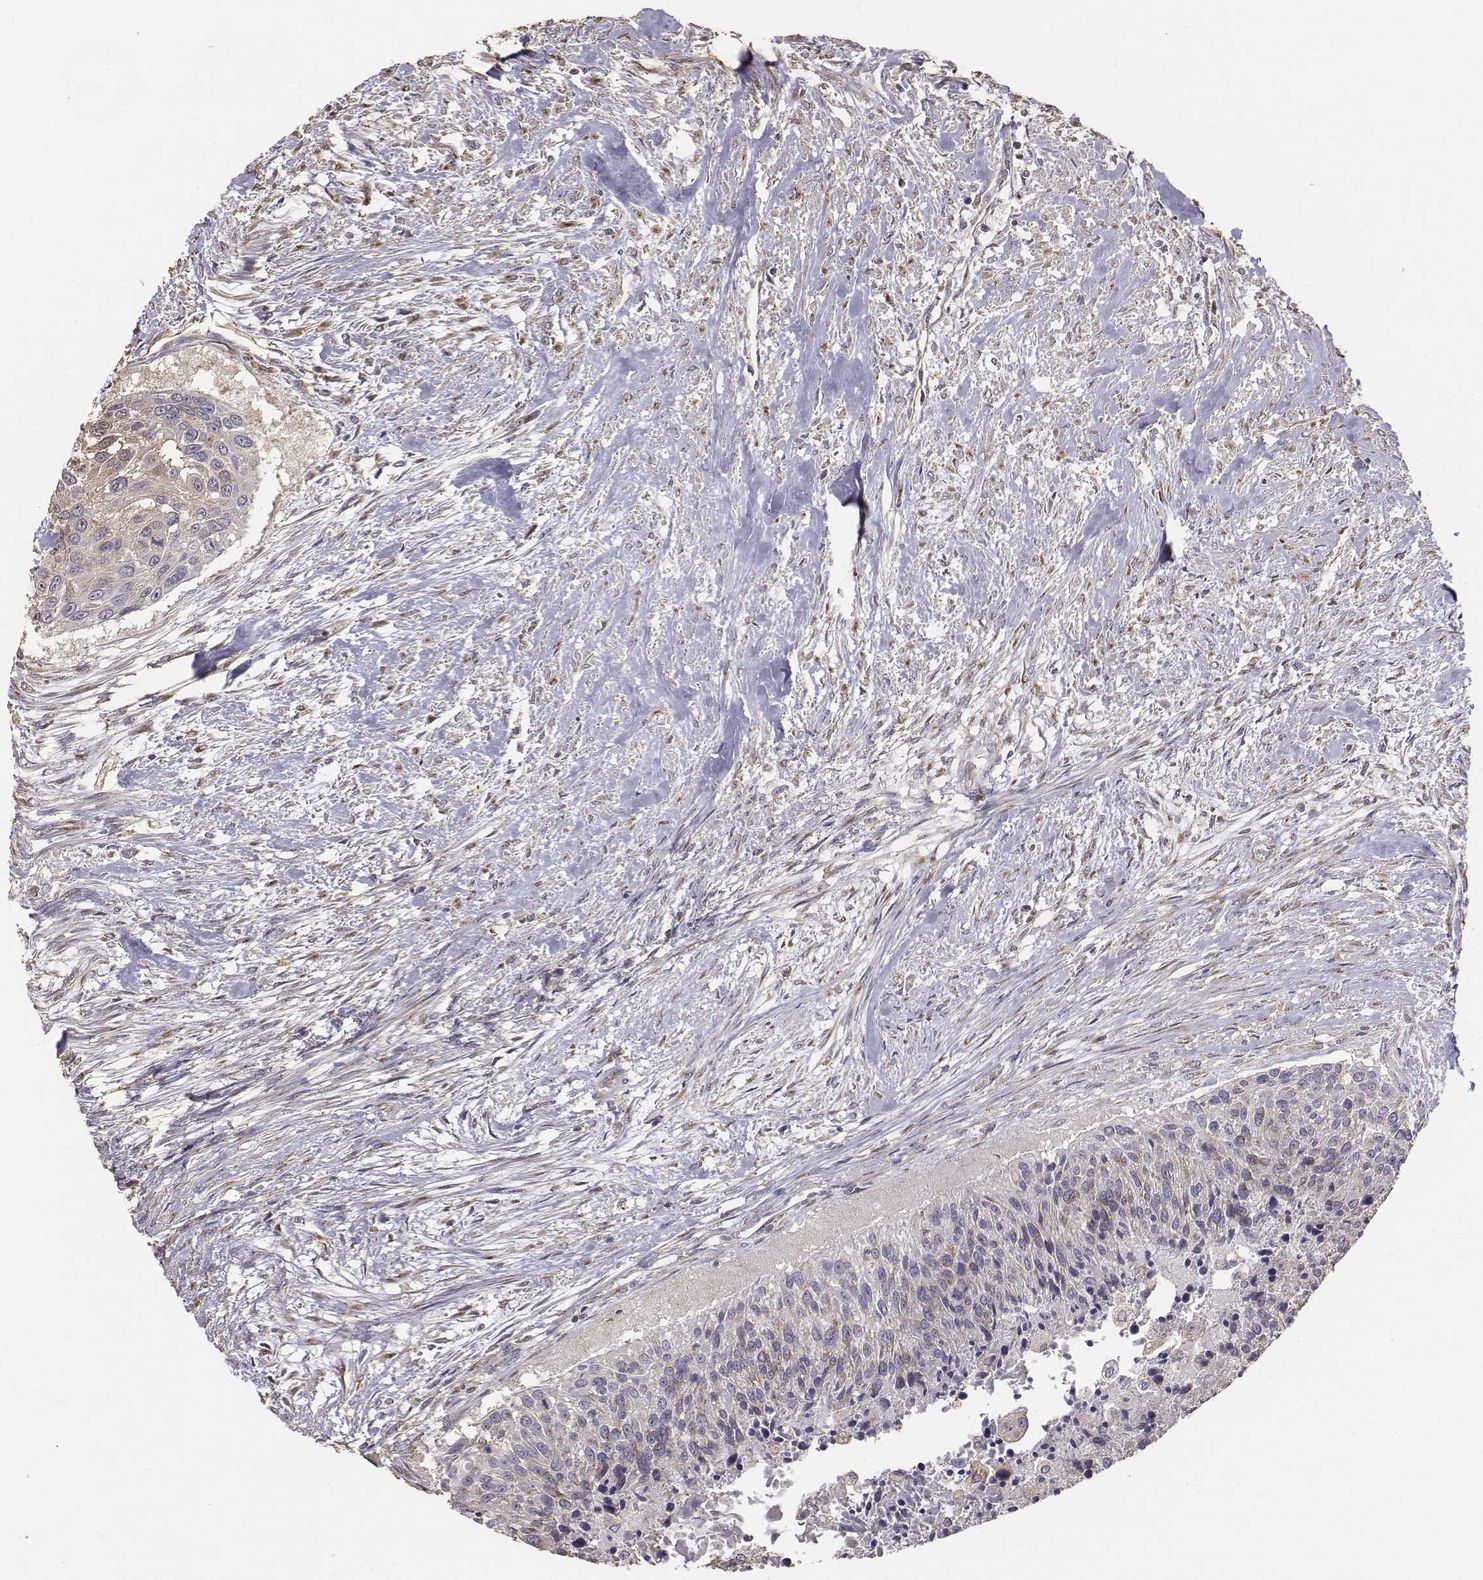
{"staining": {"intensity": "moderate", "quantity": ">75%", "location": "cytoplasmic/membranous"}, "tissue": "urothelial cancer", "cell_type": "Tumor cells", "image_type": "cancer", "snomed": [{"axis": "morphology", "description": "Urothelial carcinoma, NOS"}, {"axis": "topography", "description": "Urinary bladder"}], "caption": "Protein positivity by immunohistochemistry (IHC) exhibits moderate cytoplasmic/membranous positivity in approximately >75% of tumor cells in transitional cell carcinoma. (brown staining indicates protein expression, while blue staining denotes nuclei).", "gene": "AP1B1", "patient": {"sex": "male", "age": 55}}